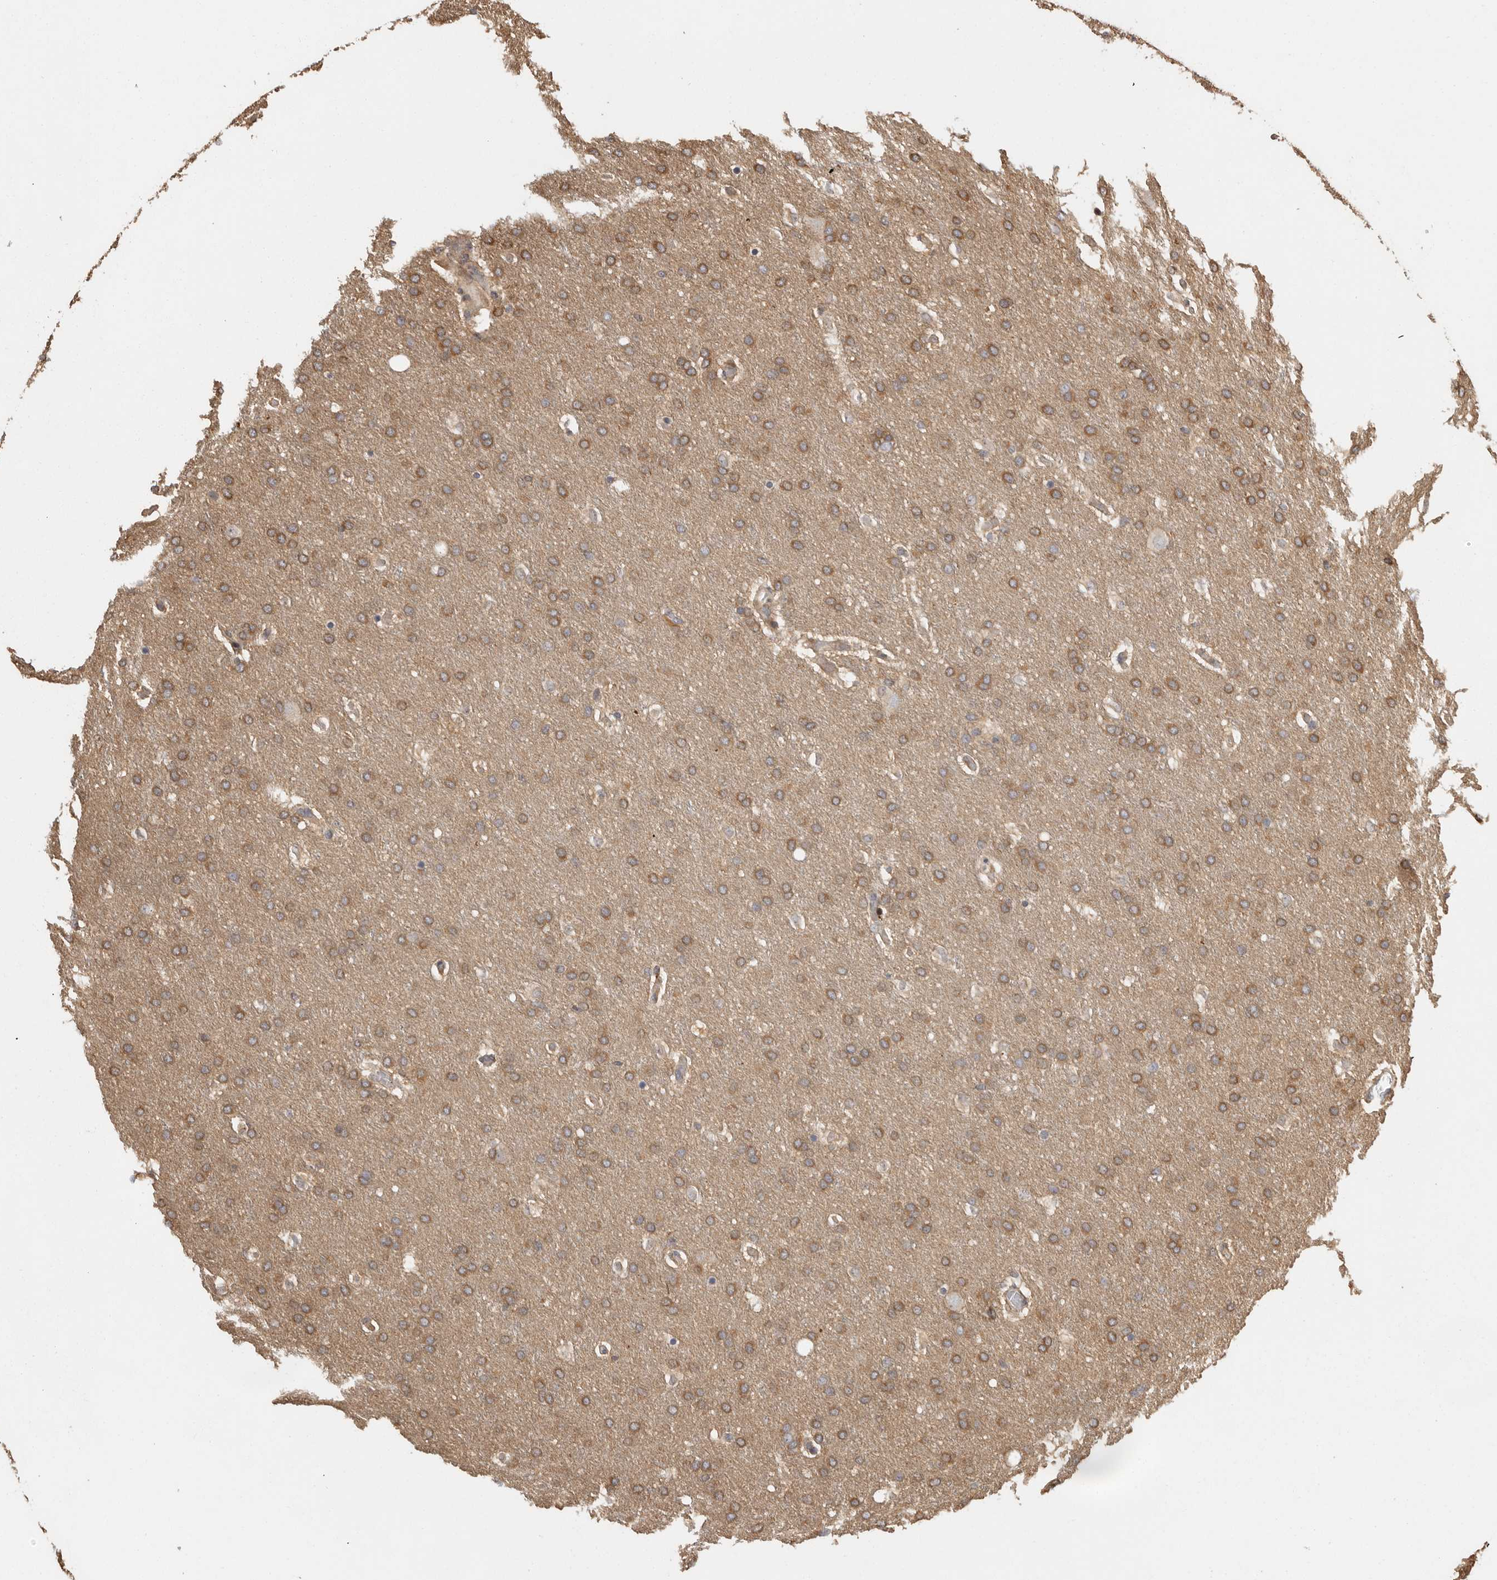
{"staining": {"intensity": "moderate", "quantity": ">75%", "location": "cytoplasmic/membranous"}, "tissue": "glioma", "cell_type": "Tumor cells", "image_type": "cancer", "snomed": [{"axis": "morphology", "description": "Glioma, malignant, Low grade"}, {"axis": "topography", "description": "Brain"}], "caption": "A histopathology image showing moderate cytoplasmic/membranous staining in approximately >75% of tumor cells in glioma, as visualized by brown immunohistochemical staining.", "gene": "SWT1", "patient": {"sex": "female", "age": 37}}